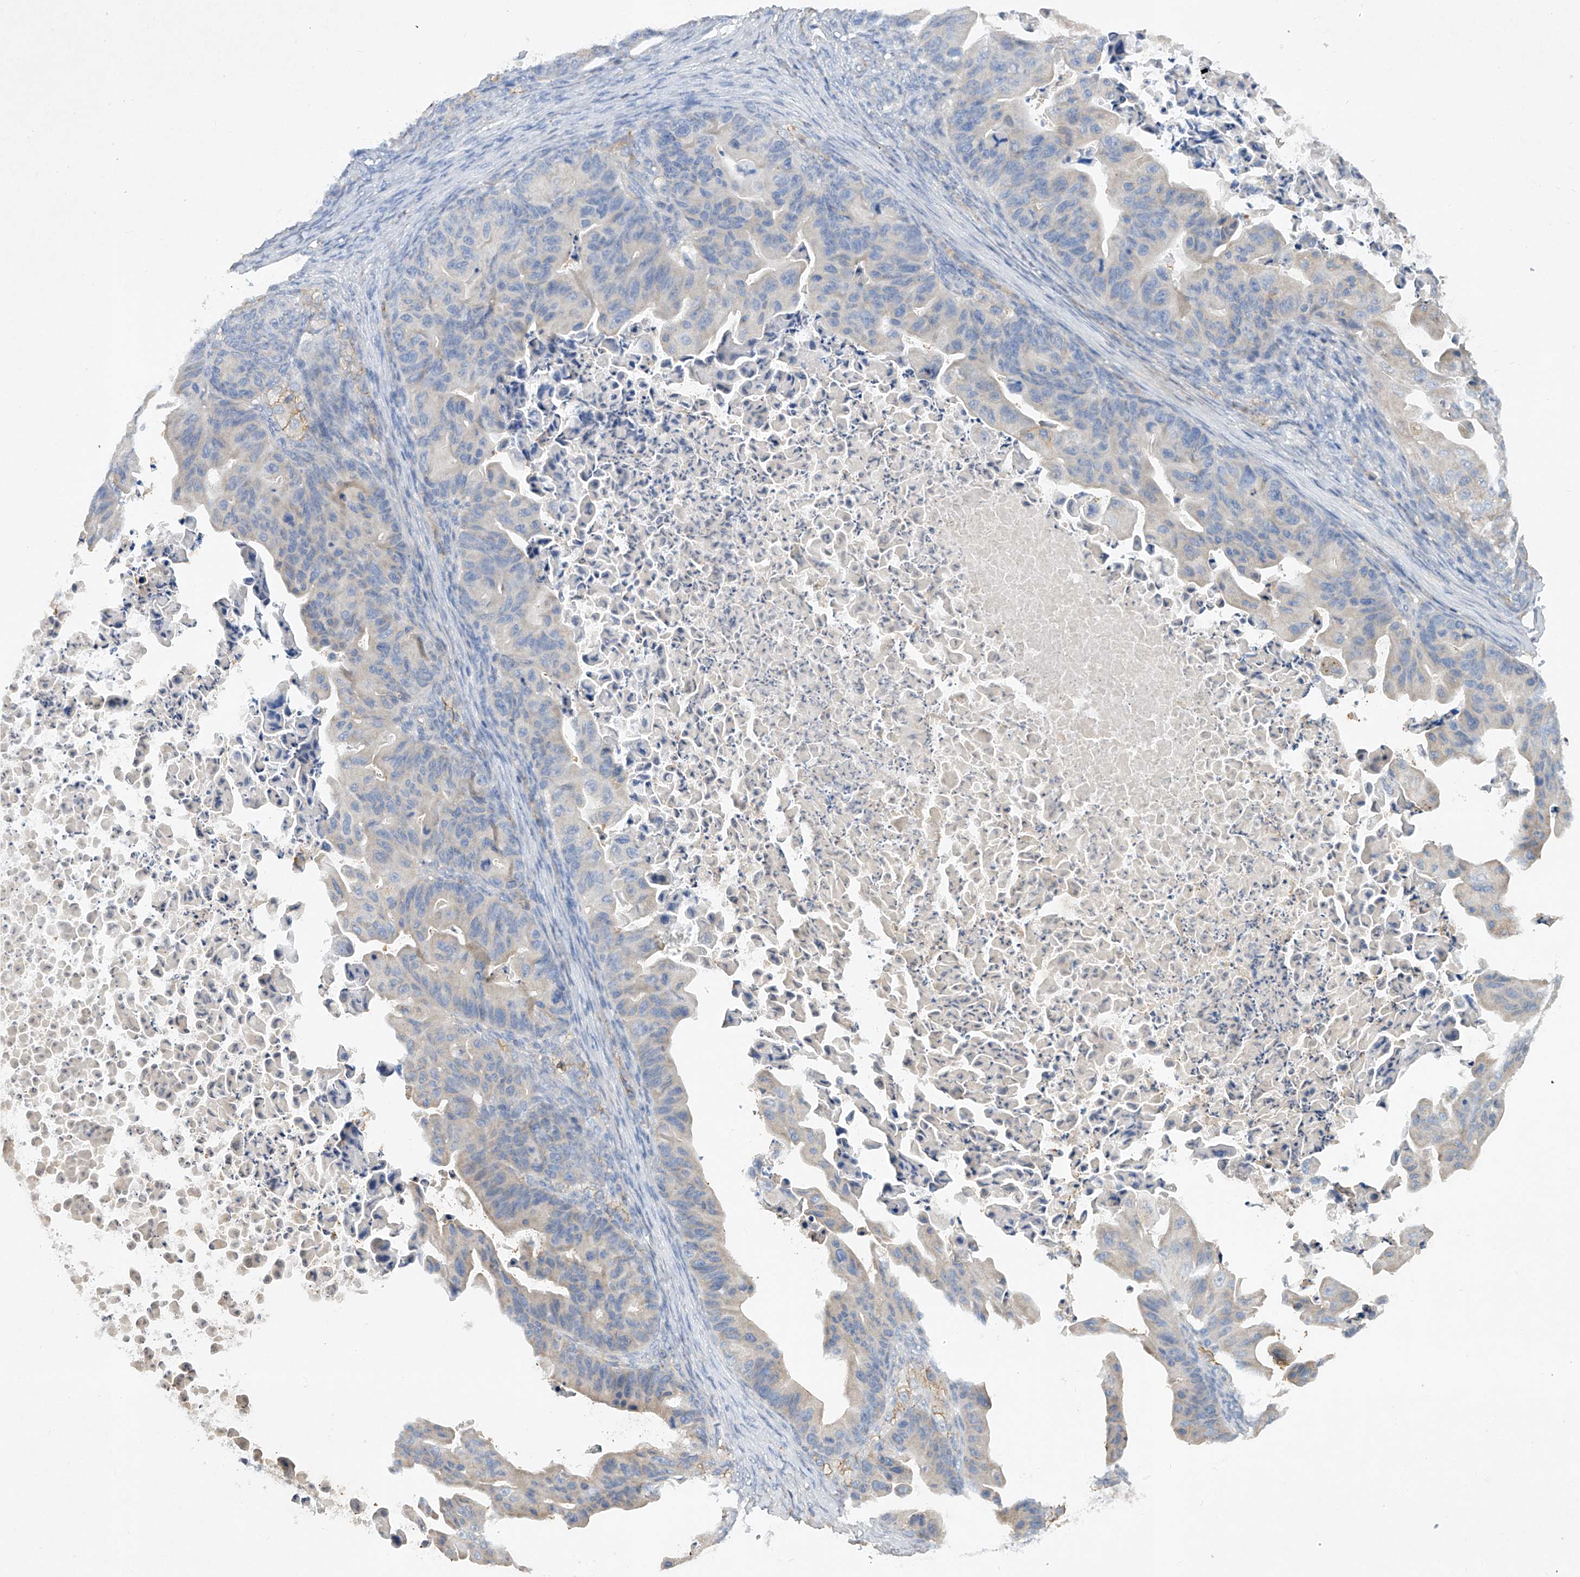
{"staining": {"intensity": "negative", "quantity": "none", "location": "none"}, "tissue": "ovarian cancer", "cell_type": "Tumor cells", "image_type": "cancer", "snomed": [{"axis": "morphology", "description": "Cystadenocarcinoma, mucinous, NOS"}, {"axis": "topography", "description": "Ovary"}], "caption": "The histopathology image displays no staining of tumor cells in ovarian mucinous cystadenocarcinoma.", "gene": "HAS3", "patient": {"sex": "female", "age": 37}}